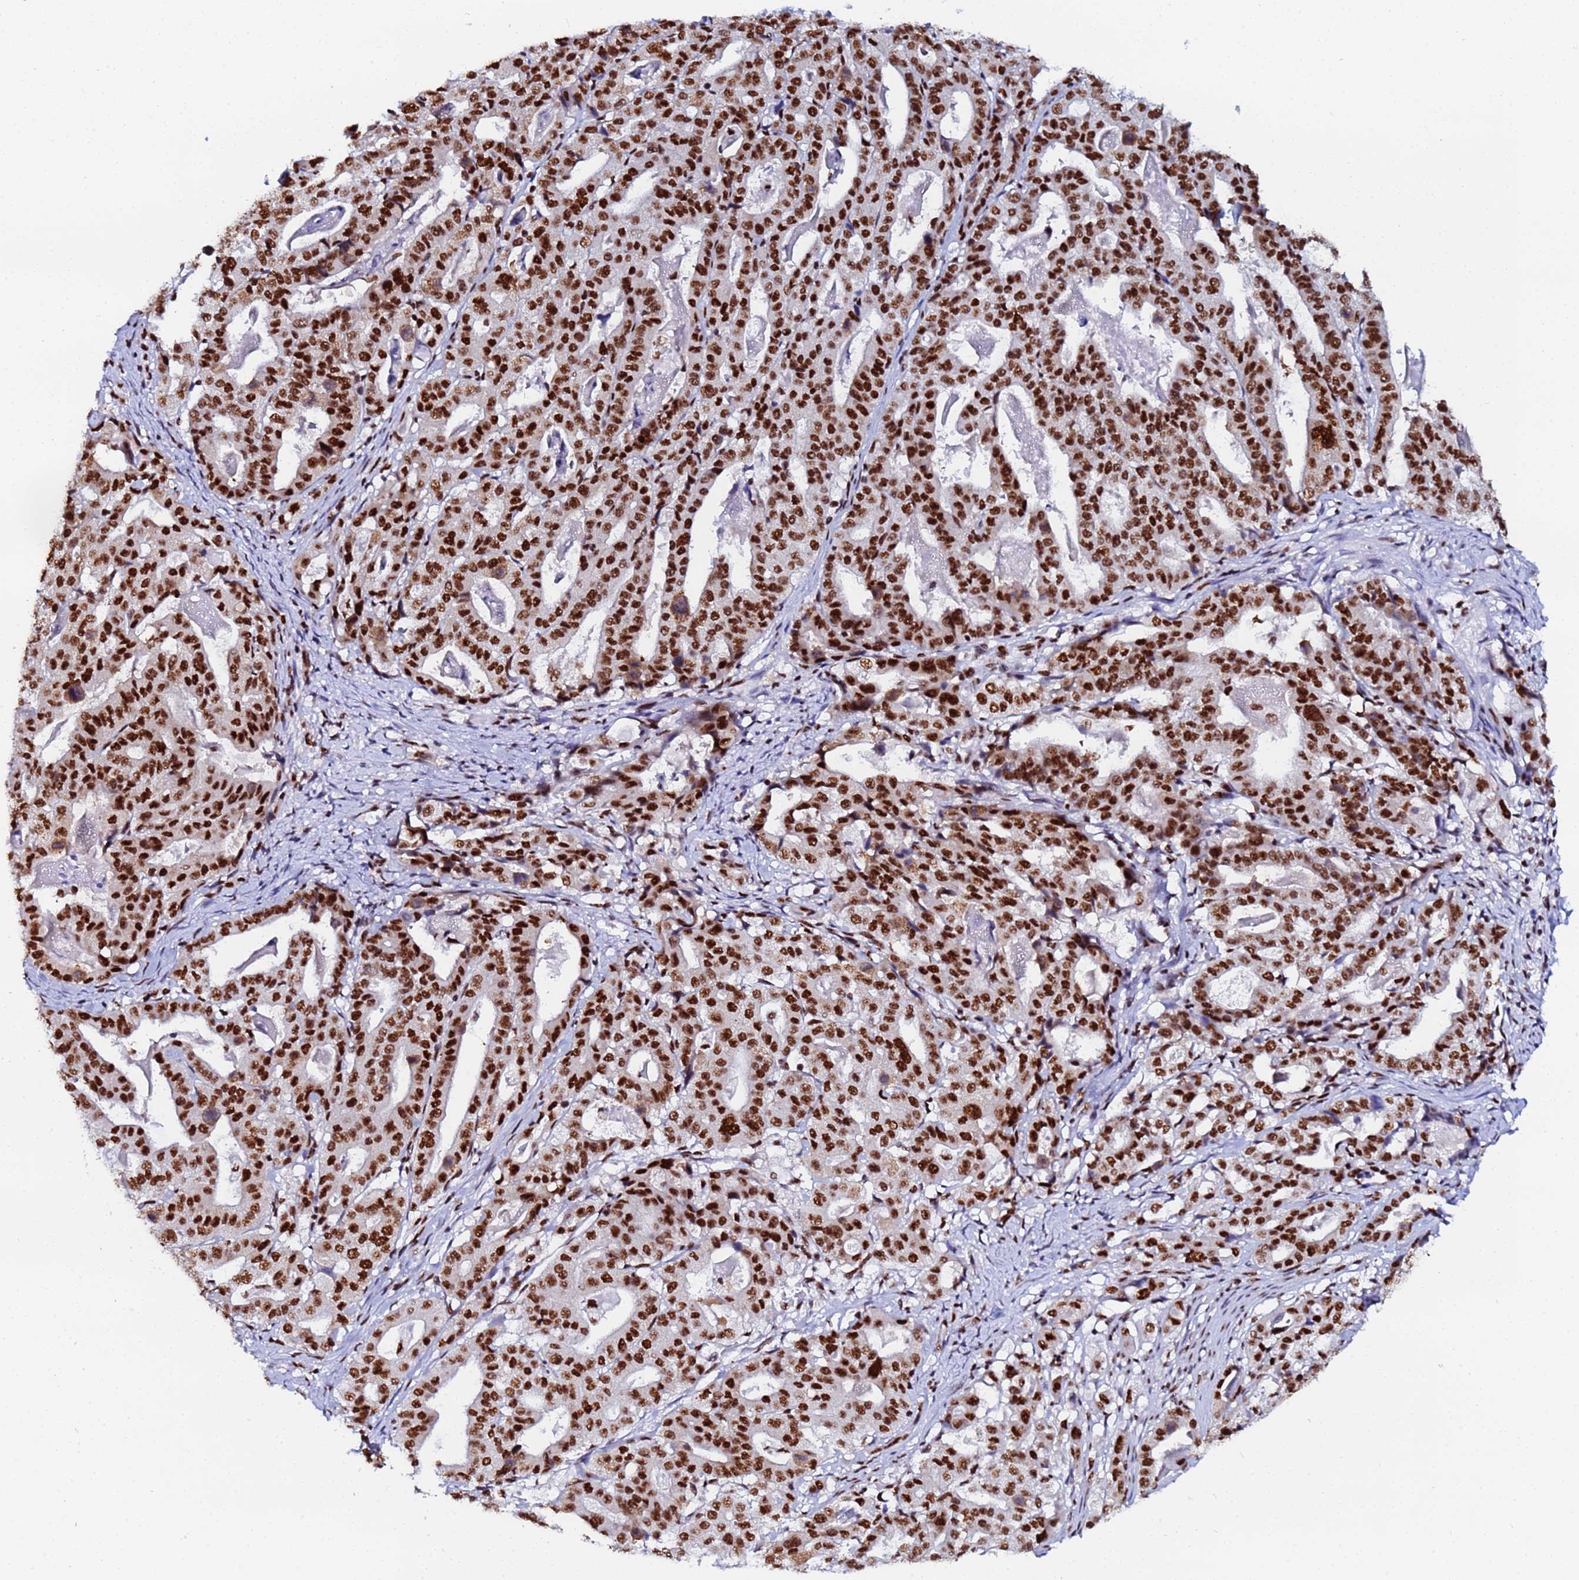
{"staining": {"intensity": "strong", "quantity": ">75%", "location": "nuclear"}, "tissue": "stomach cancer", "cell_type": "Tumor cells", "image_type": "cancer", "snomed": [{"axis": "morphology", "description": "Adenocarcinoma, NOS"}, {"axis": "topography", "description": "Stomach"}], "caption": "Protein analysis of stomach cancer (adenocarcinoma) tissue demonstrates strong nuclear expression in approximately >75% of tumor cells. The staining was performed using DAB to visualize the protein expression in brown, while the nuclei were stained in blue with hematoxylin (Magnification: 20x).", "gene": "SNRPA1", "patient": {"sex": "male", "age": 48}}